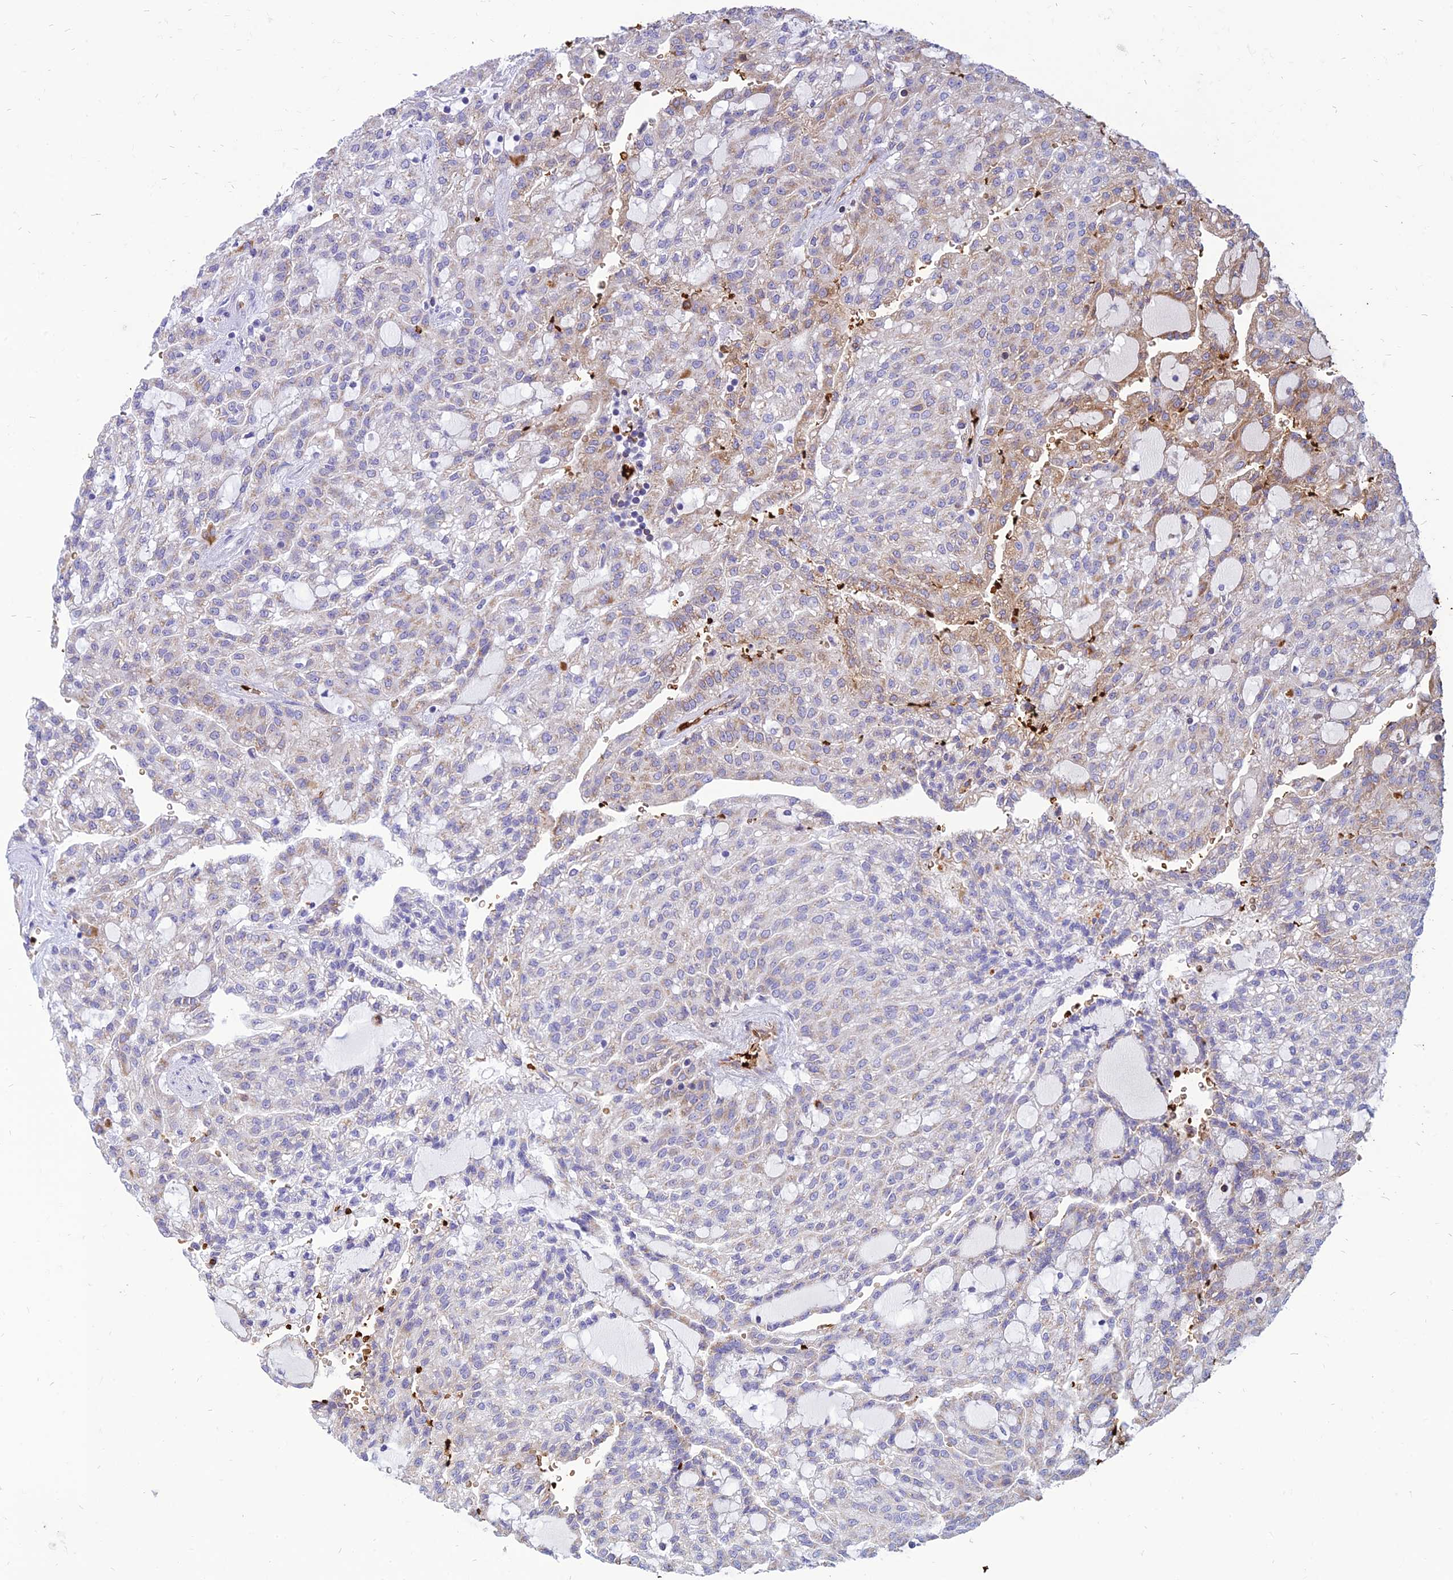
{"staining": {"intensity": "strong", "quantity": "<25%", "location": "cytoplasmic/membranous"}, "tissue": "renal cancer", "cell_type": "Tumor cells", "image_type": "cancer", "snomed": [{"axis": "morphology", "description": "Adenocarcinoma, NOS"}, {"axis": "topography", "description": "Kidney"}], "caption": "Strong cytoplasmic/membranous positivity for a protein is present in about <25% of tumor cells of adenocarcinoma (renal) using immunohistochemistry (IHC).", "gene": "HHAT", "patient": {"sex": "male", "age": 63}}